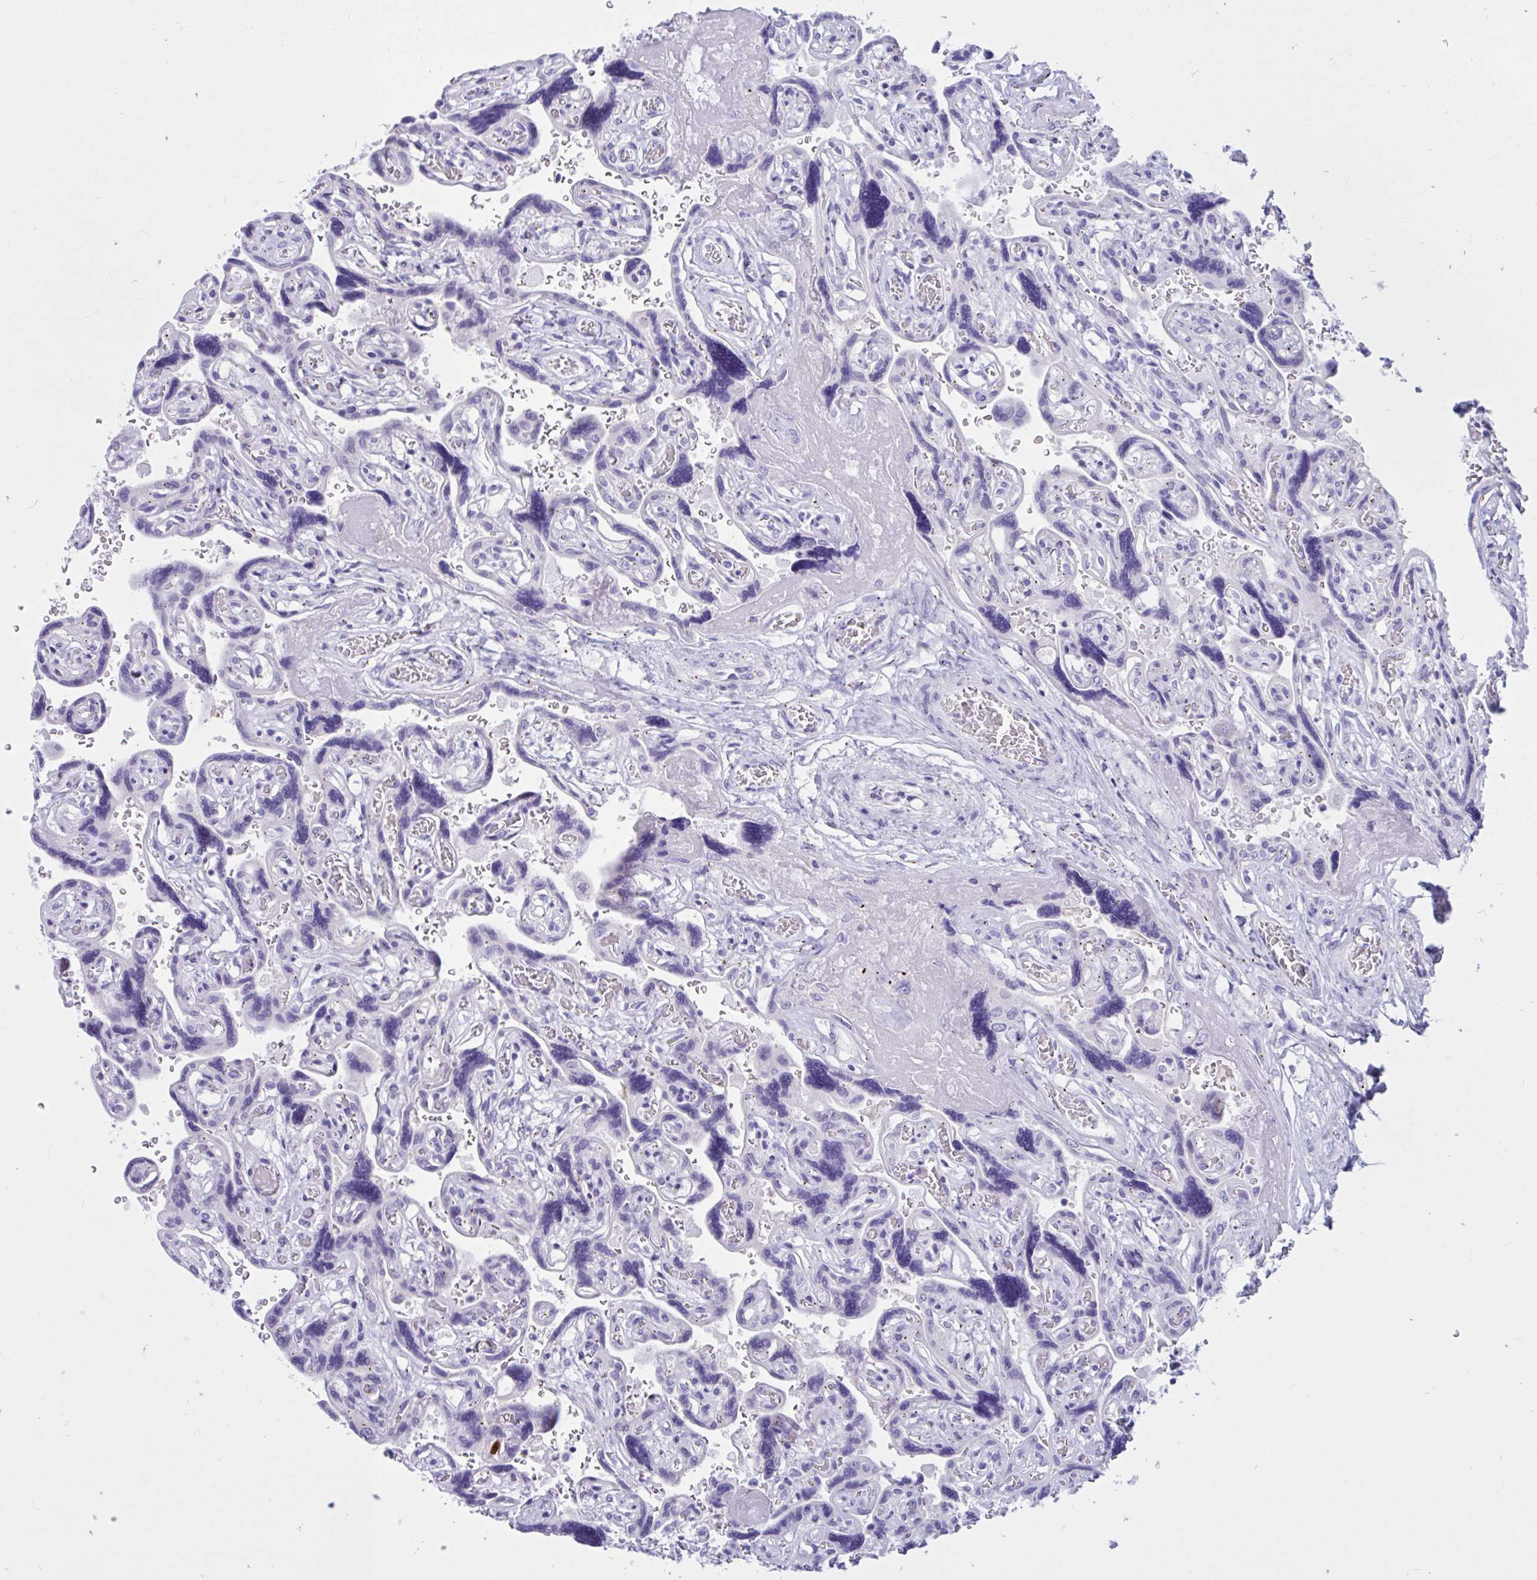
{"staining": {"intensity": "negative", "quantity": "none", "location": "none"}, "tissue": "placenta", "cell_type": "Decidual cells", "image_type": "normal", "snomed": [{"axis": "morphology", "description": "Normal tissue, NOS"}, {"axis": "topography", "description": "Placenta"}], "caption": "High power microscopy micrograph of an immunohistochemistry image of normal placenta, revealing no significant staining in decidual cells. (DAB (3,3'-diaminobenzidine) immunohistochemistry (IHC) visualized using brightfield microscopy, high magnification).", "gene": "RNASE3", "patient": {"sex": "female", "age": 32}}